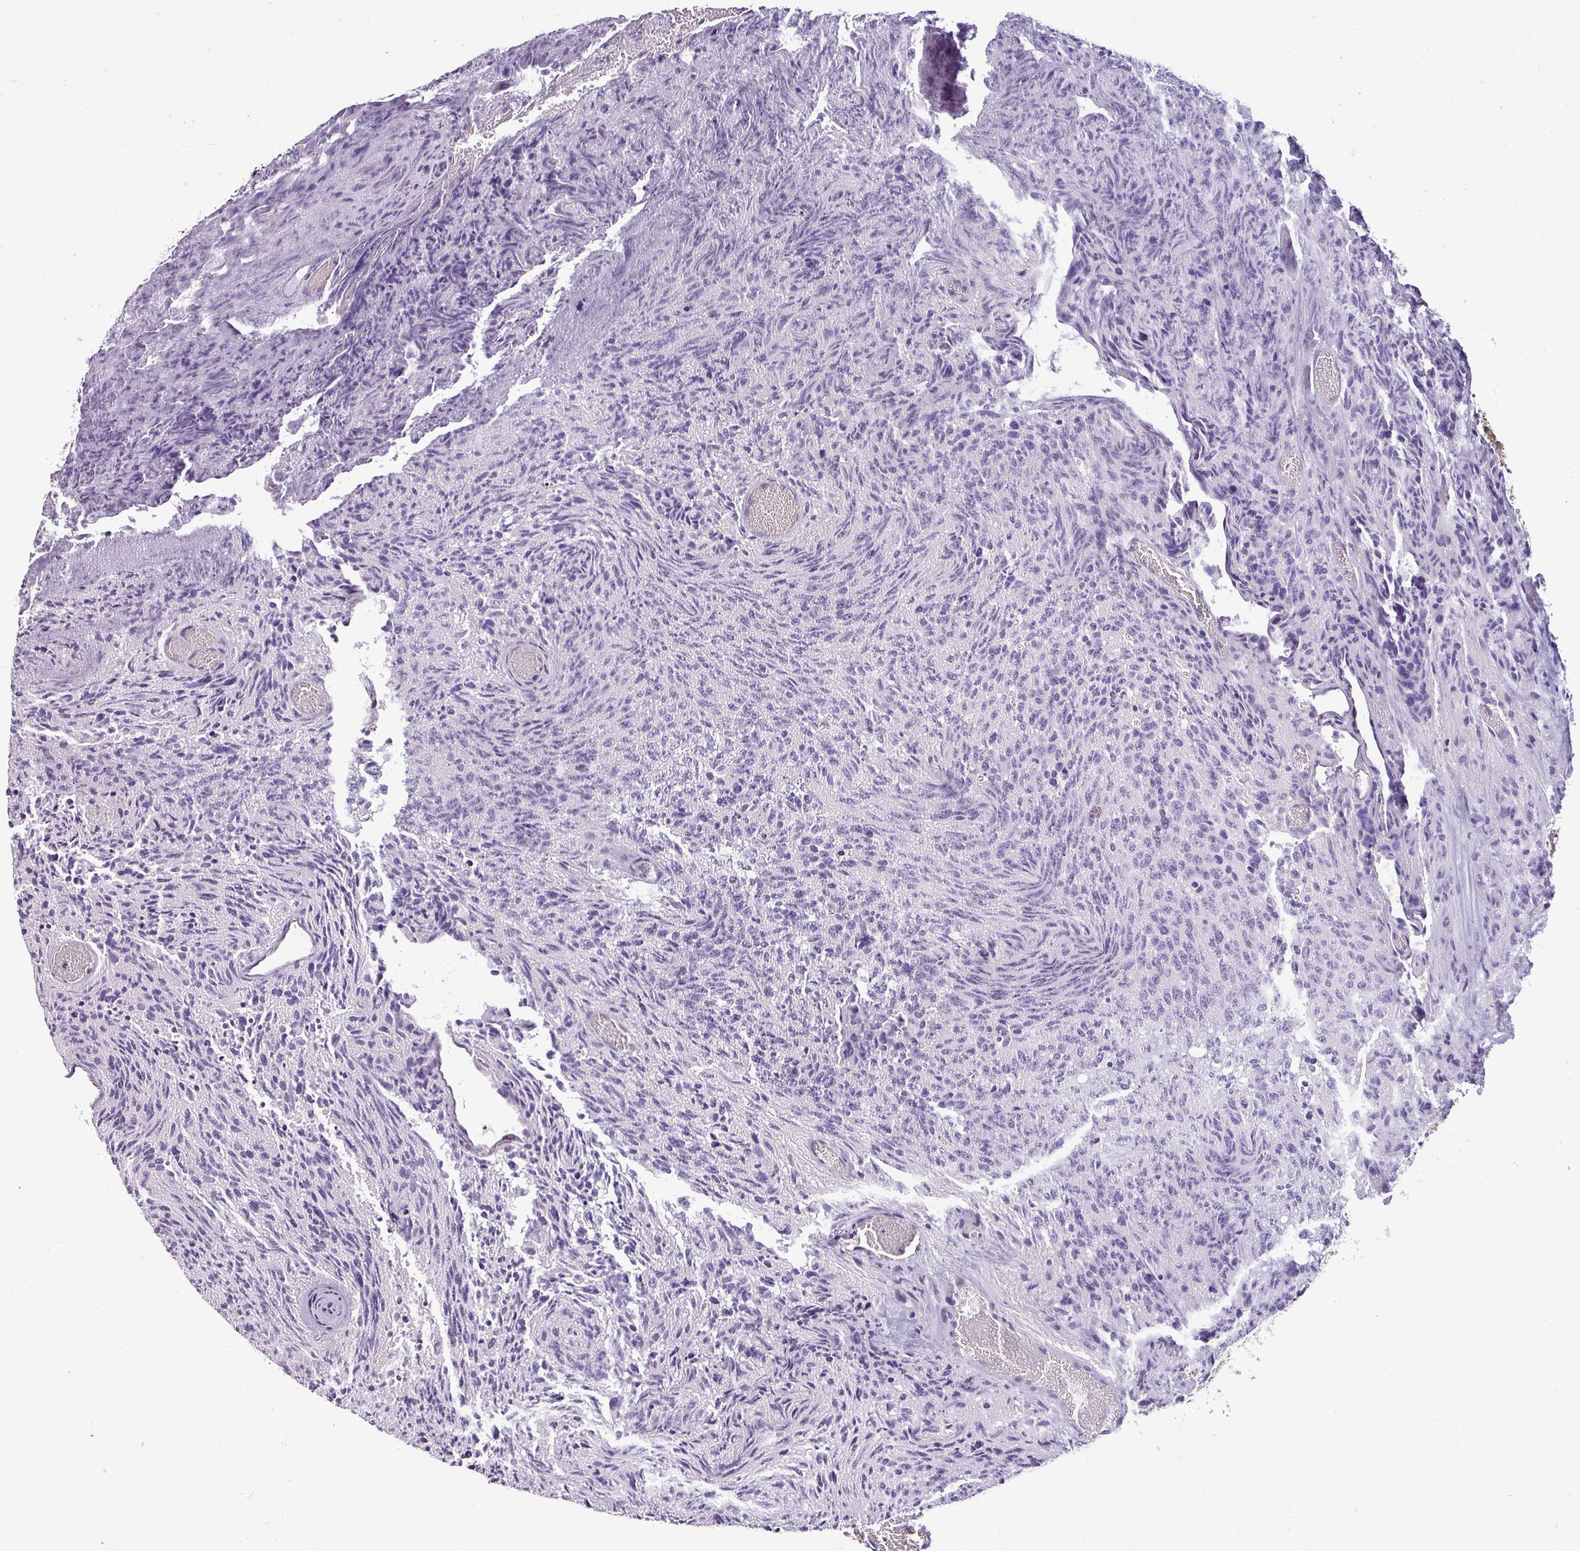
{"staining": {"intensity": "negative", "quantity": "none", "location": "none"}, "tissue": "glioma", "cell_type": "Tumor cells", "image_type": "cancer", "snomed": [{"axis": "morphology", "description": "Glioma, malignant, High grade"}, {"axis": "topography", "description": "Brain"}], "caption": "Immunohistochemistry micrograph of malignant high-grade glioma stained for a protein (brown), which demonstrates no expression in tumor cells.", "gene": "ZNF835", "patient": {"sex": "male", "age": 36}}